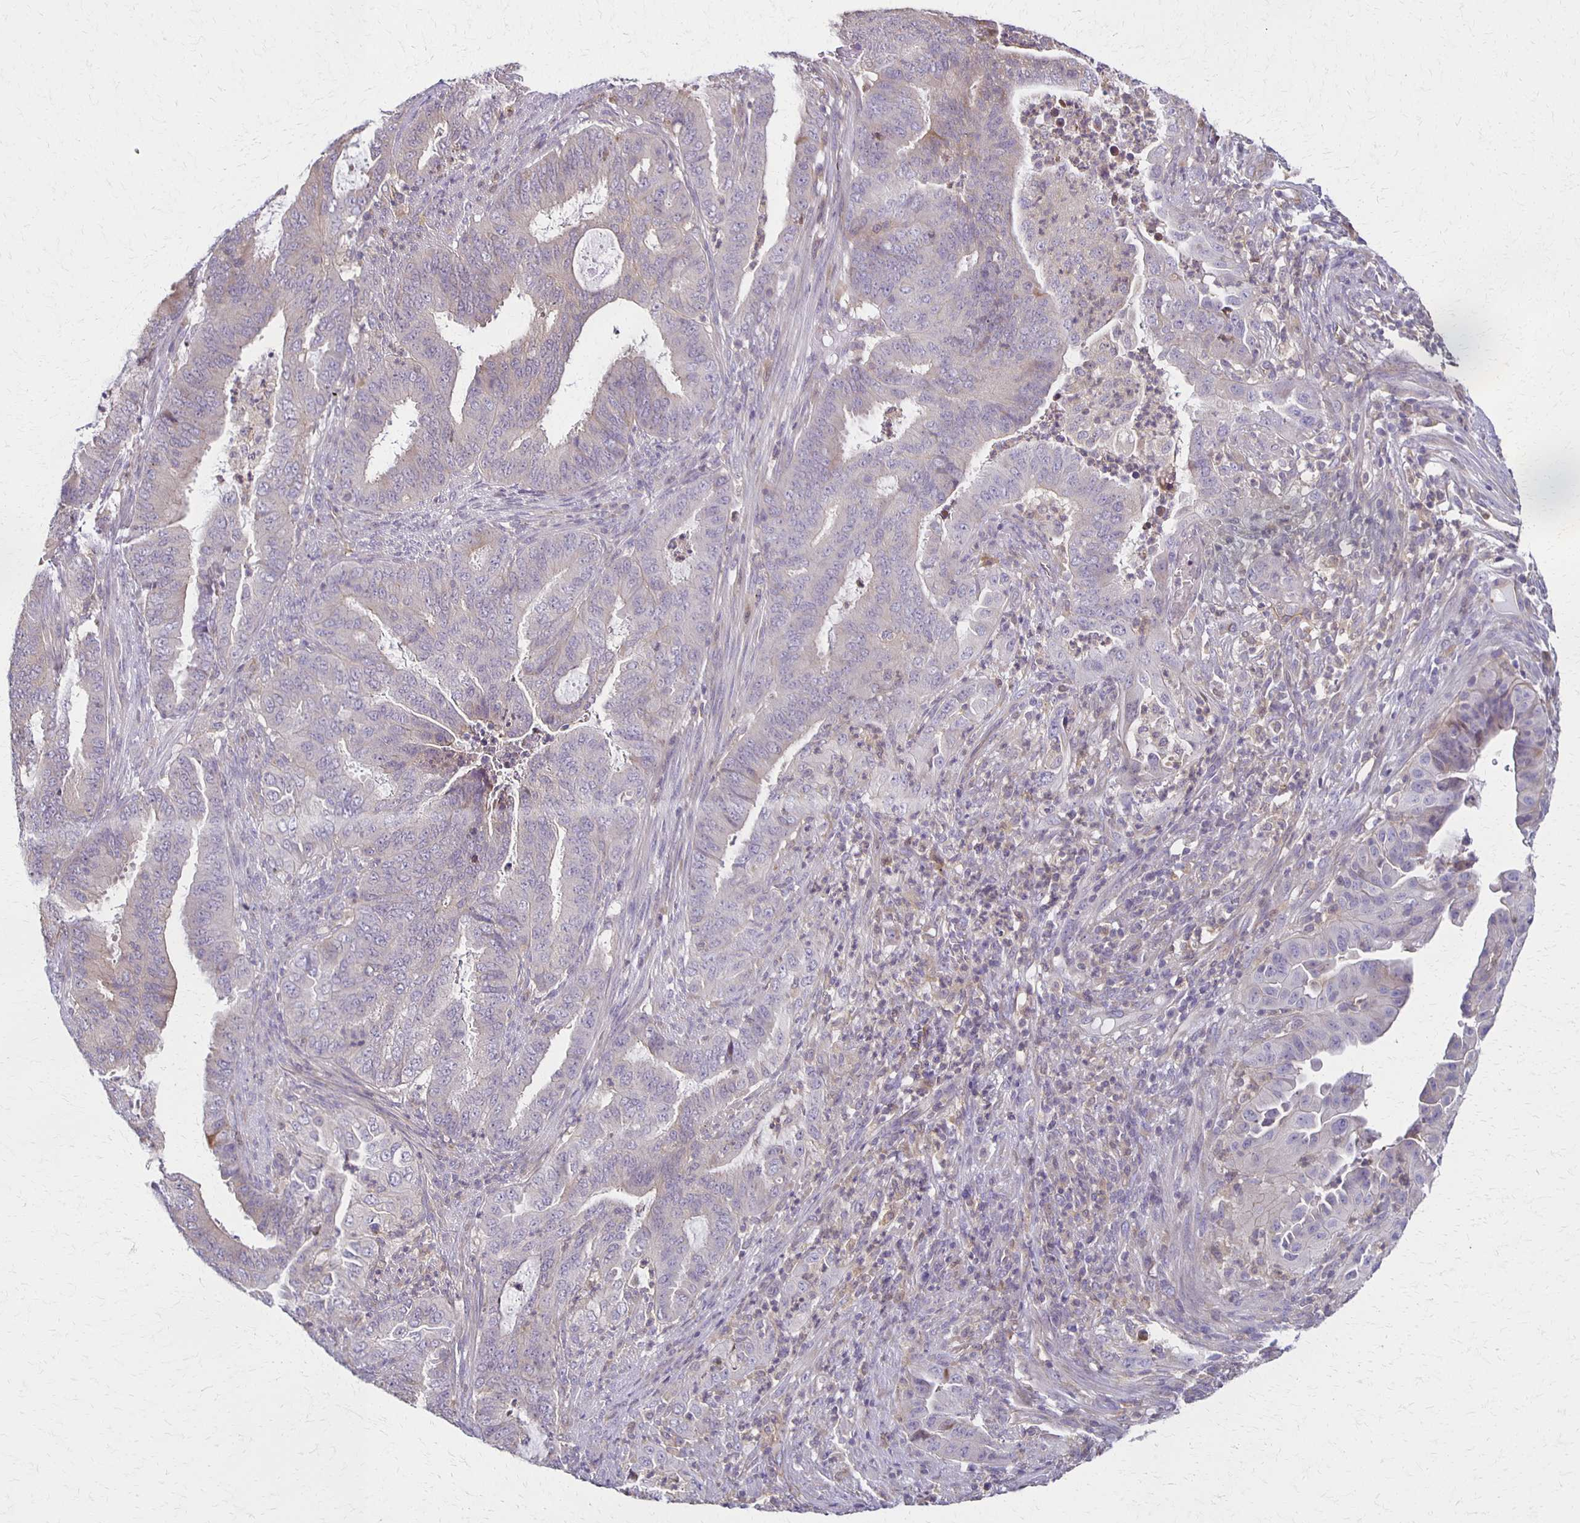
{"staining": {"intensity": "weak", "quantity": "25%-75%", "location": "cytoplasmic/membranous"}, "tissue": "endometrial cancer", "cell_type": "Tumor cells", "image_type": "cancer", "snomed": [{"axis": "morphology", "description": "Adenocarcinoma, NOS"}, {"axis": "topography", "description": "Endometrium"}], "caption": "Endometrial cancer stained with IHC shows weak cytoplasmic/membranous staining in approximately 25%-75% of tumor cells.", "gene": "GPX4", "patient": {"sex": "female", "age": 51}}